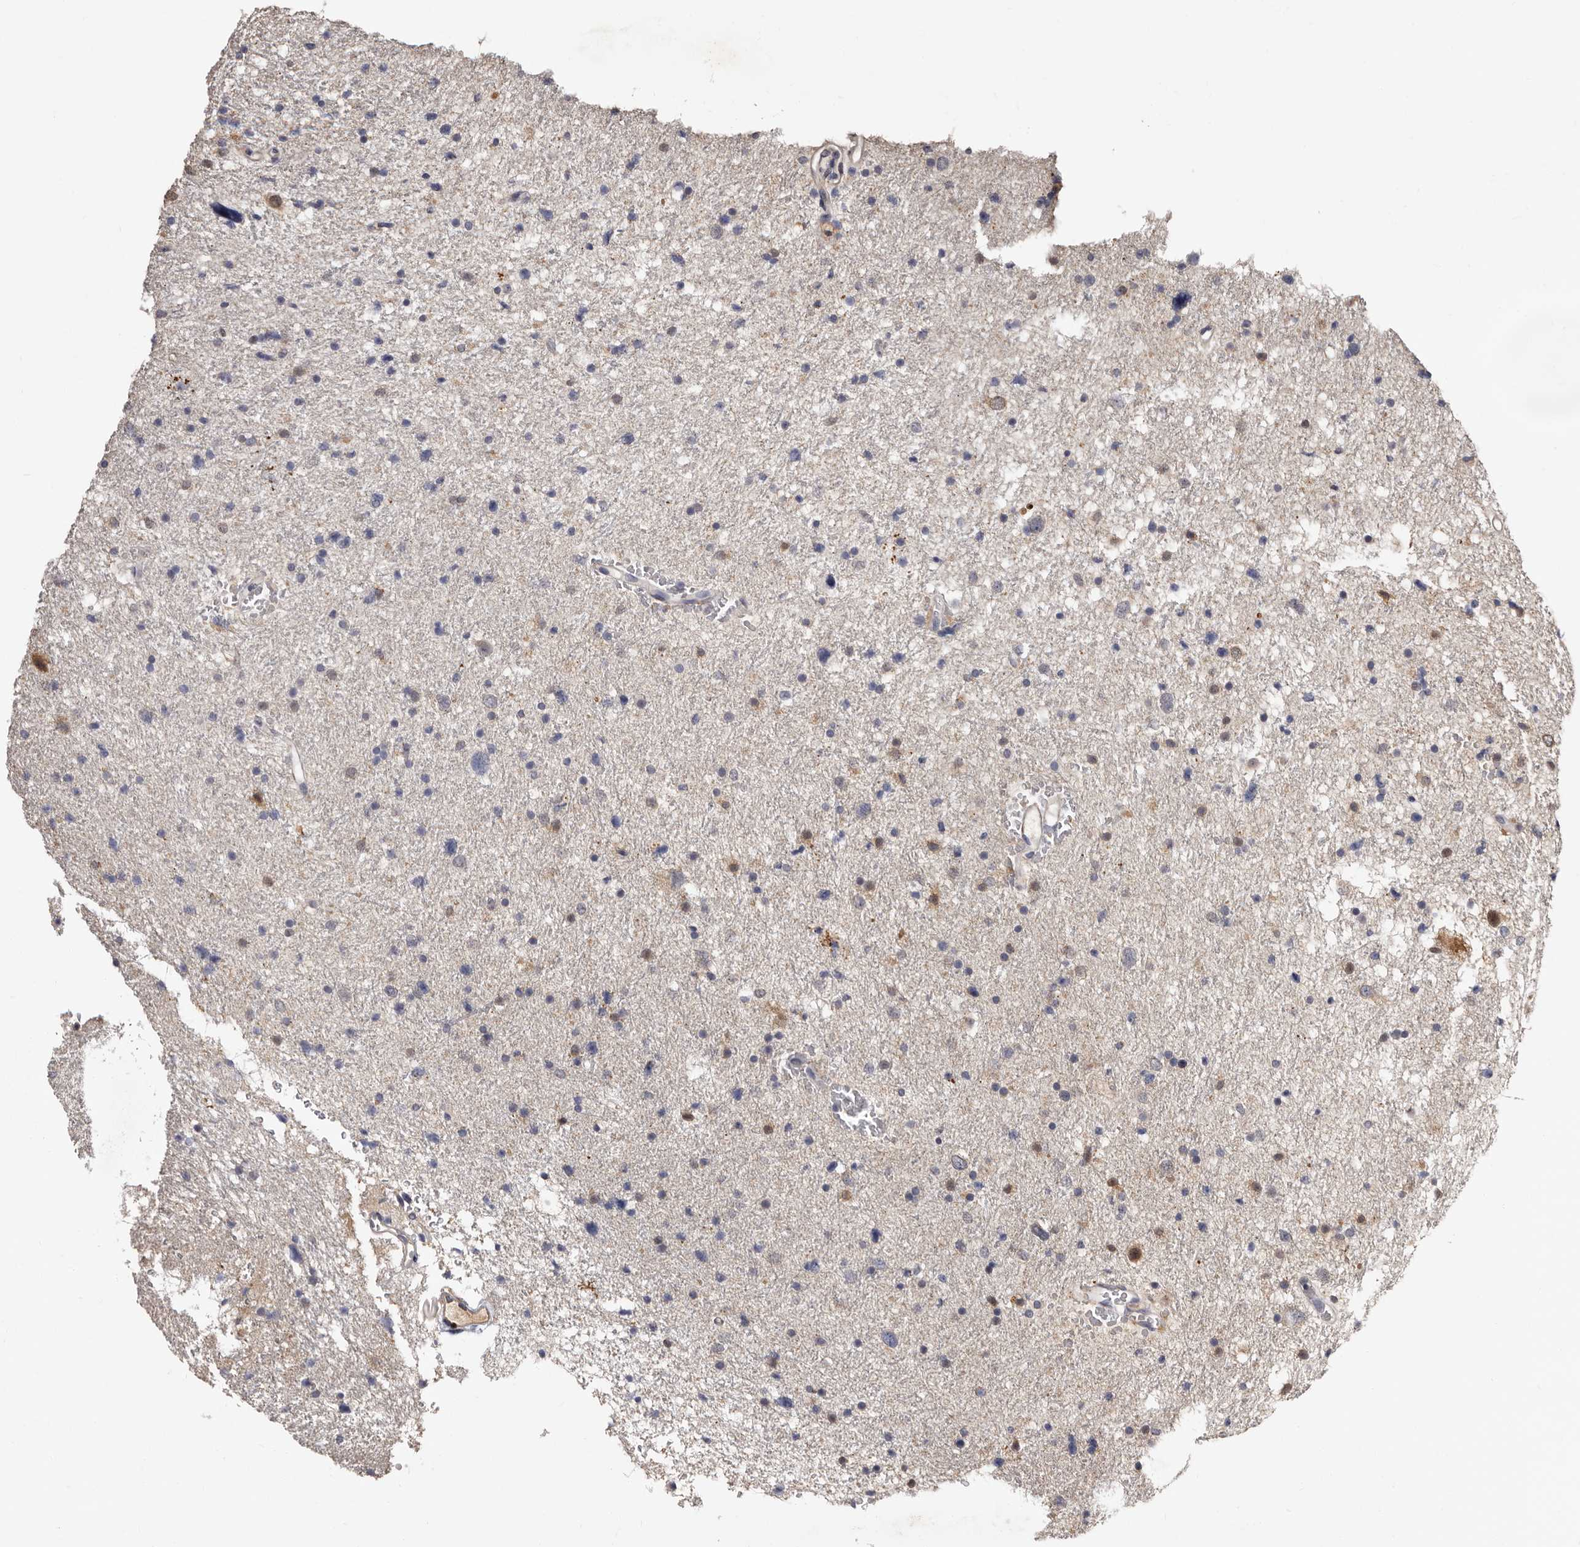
{"staining": {"intensity": "weak", "quantity": "<25%", "location": "cytoplasmic/membranous"}, "tissue": "glioma", "cell_type": "Tumor cells", "image_type": "cancer", "snomed": [{"axis": "morphology", "description": "Glioma, malignant, Low grade"}, {"axis": "topography", "description": "Brain"}], "caption": "Photomicrograph shows no protein staining in tumor cells of glioma tissue.", "gene": "DNPH1", "patient": {"sex": "female", "age": 37}}